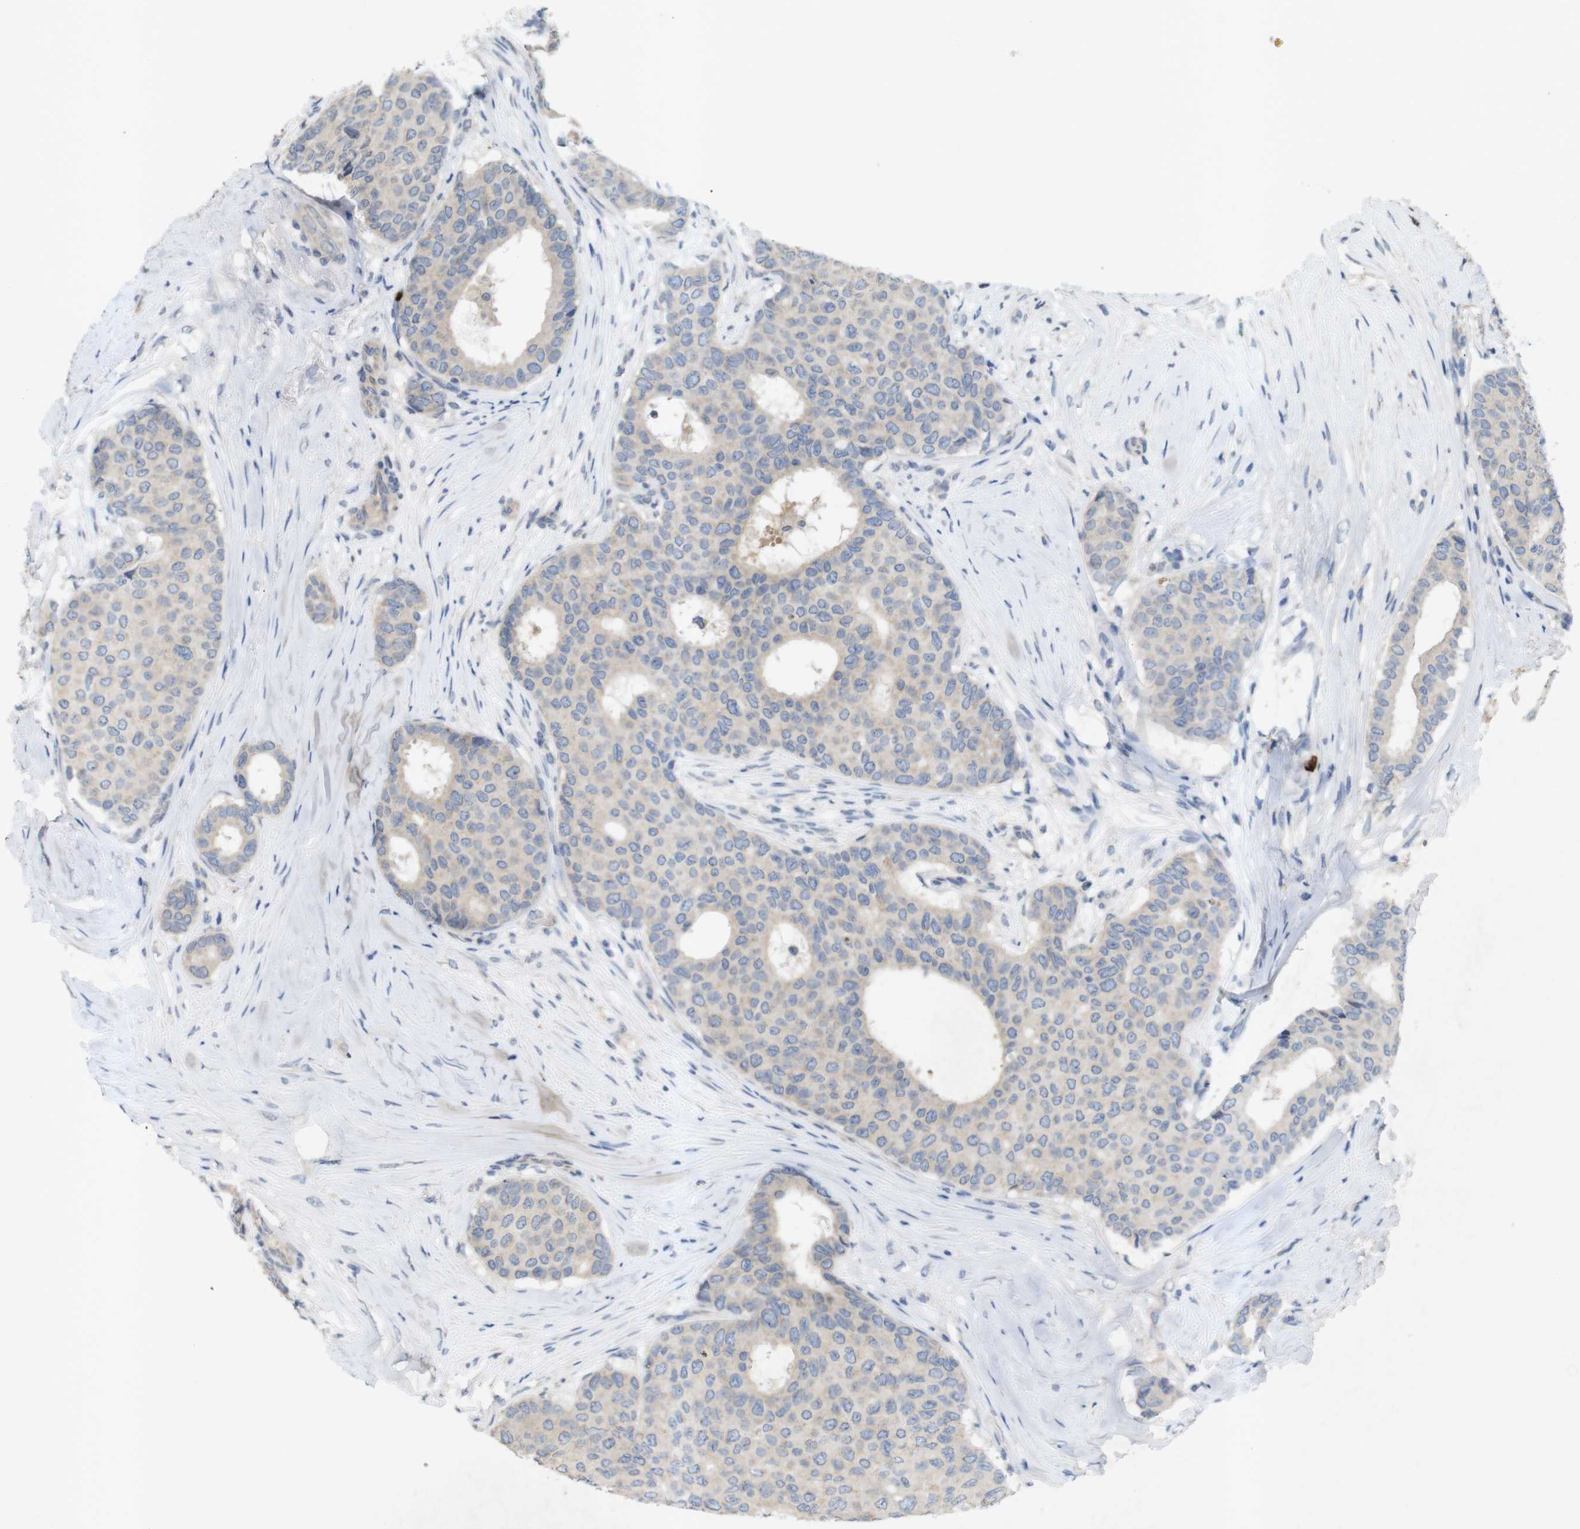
{"staining": {"intensity": "negative", "quantity": "none", "location": "none"}, "tissue": "breast cancer", "cell_type": "Tumor cells", "image_type": "cancer", "snomed": [{"axis": "morphology", "description": "Duct carcinoma"}, {"axis": "topography", "description": "Breast"}], "caption": "Immunohistochemical staining of human invasive ductal carcinoma (breast) demonstrates no significant positivity in tumor cells.", "gene": "TSPAN14", "patient": {"sex": "female", "age": 75}}